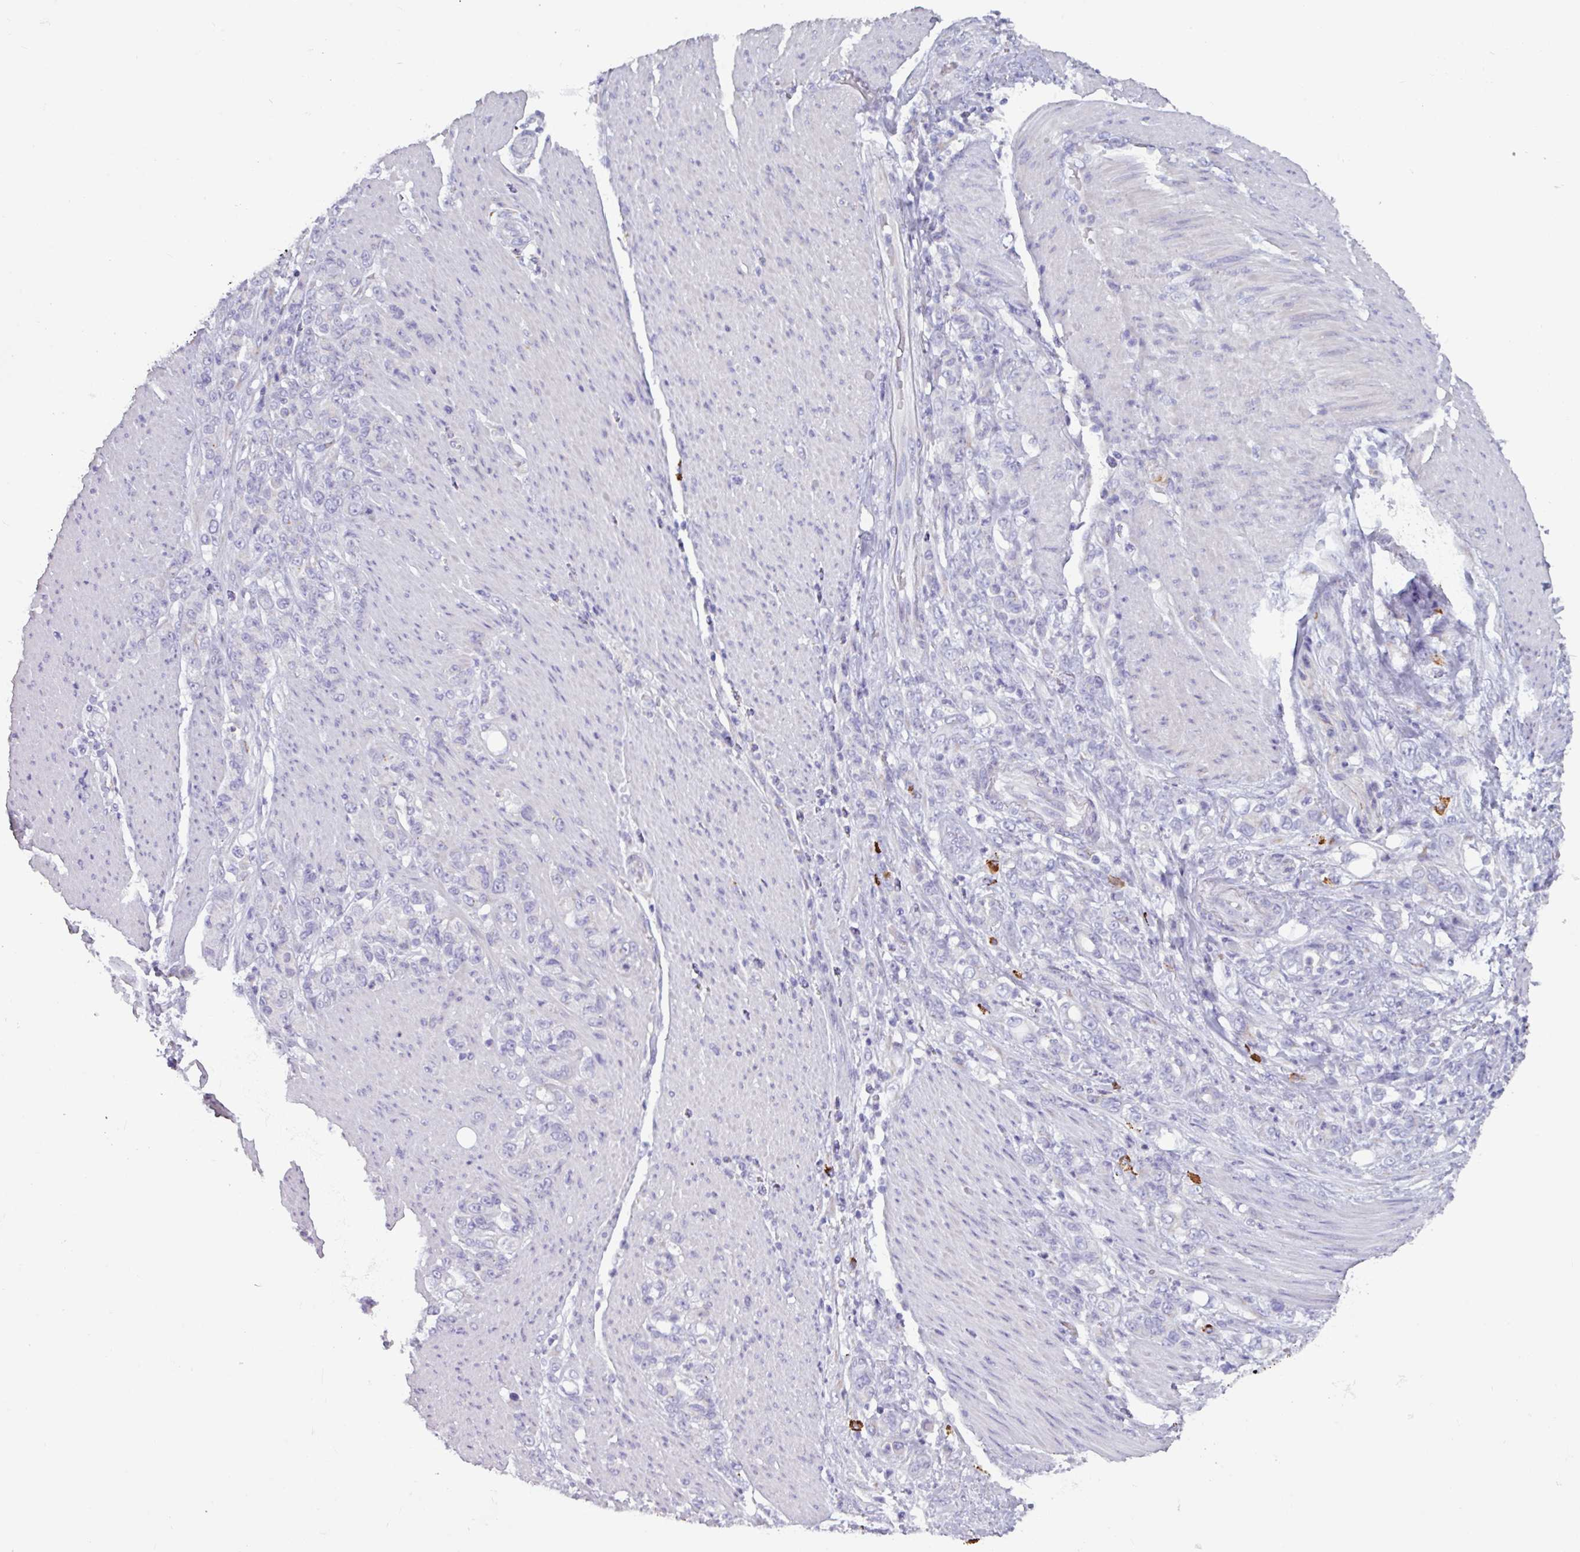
{"staining": {"intensity": "negative", "quantity": "none", "location": "none"}, "tissue": "stomach cancer", "cell_type": "Tumor cells", "image_type": "cancer", "snomed": [{"axis": "morphology", "description": "Adenocarcinoma, NOS"}, {"axis": "topography", "description": "Stomach"}], "caption": "Human stomach adenocarcinoma stained for a protein using IHC reveals no positivity in tumor cells.", "gene": "ADGRE1", "patient": {"sex": "female", "age": 79}}